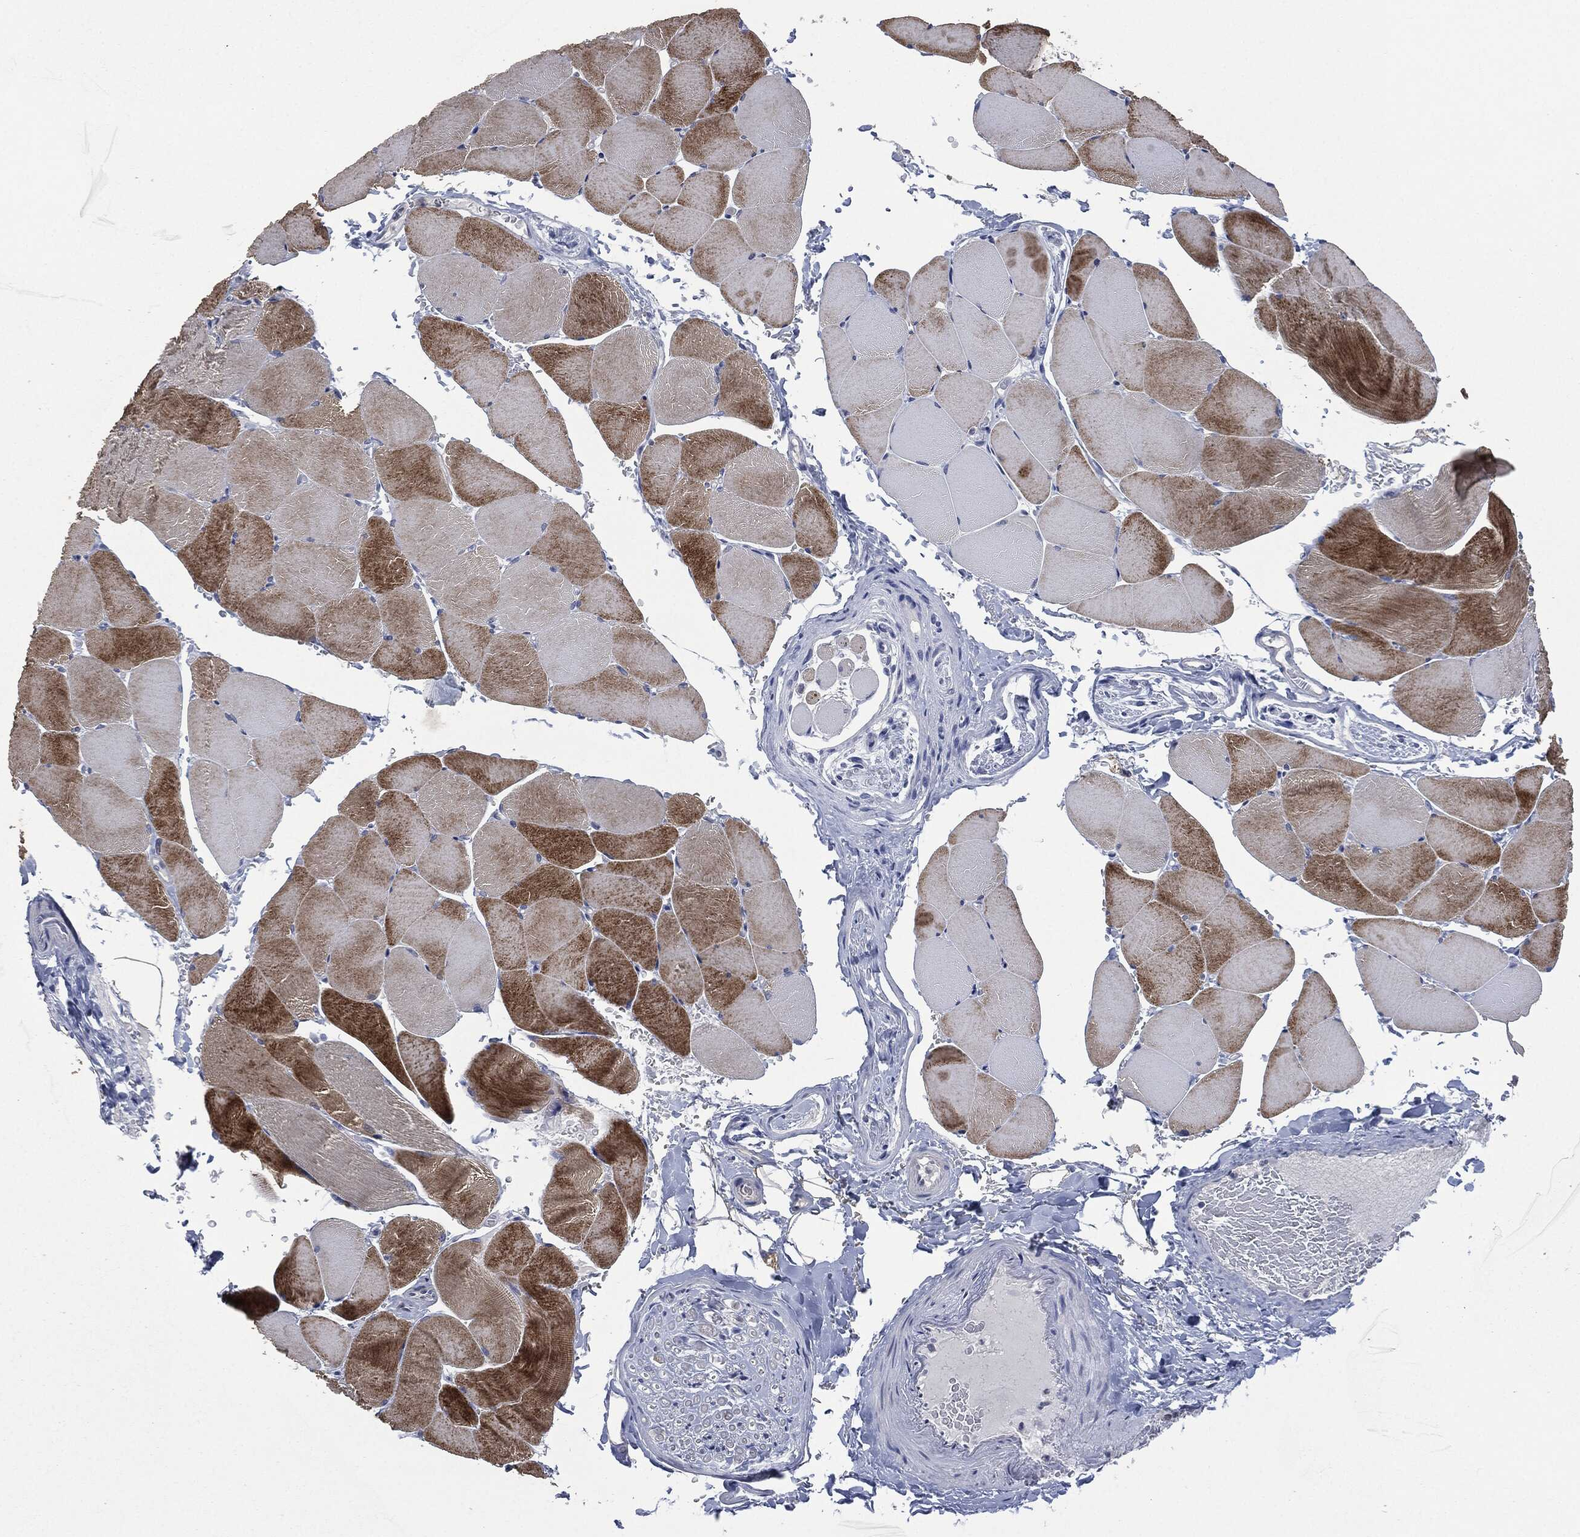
{"staining": {"intensity": "strong", "quantity": "25%-75%", "location": "cytoplasmic/membranous"}, "tissue": "skeletal muscle", "cell_type": "Myocytes", "image_type": "normal", "snomed": [{"axis": "morphology", "description": "Normal tissue, NOS"}, {"axis": "topography", "description": "Skeletal muscle"}], "caption": "DAB (3,3'-diaminobenzidine) immunohistochemical staining of benign skeletal muscle shows strong cytoplasmic/membranous protein expression in about 25%-75% of myocytes.", "gene": "IL1RN", "patient": {"sex": "female", "age": 37}}